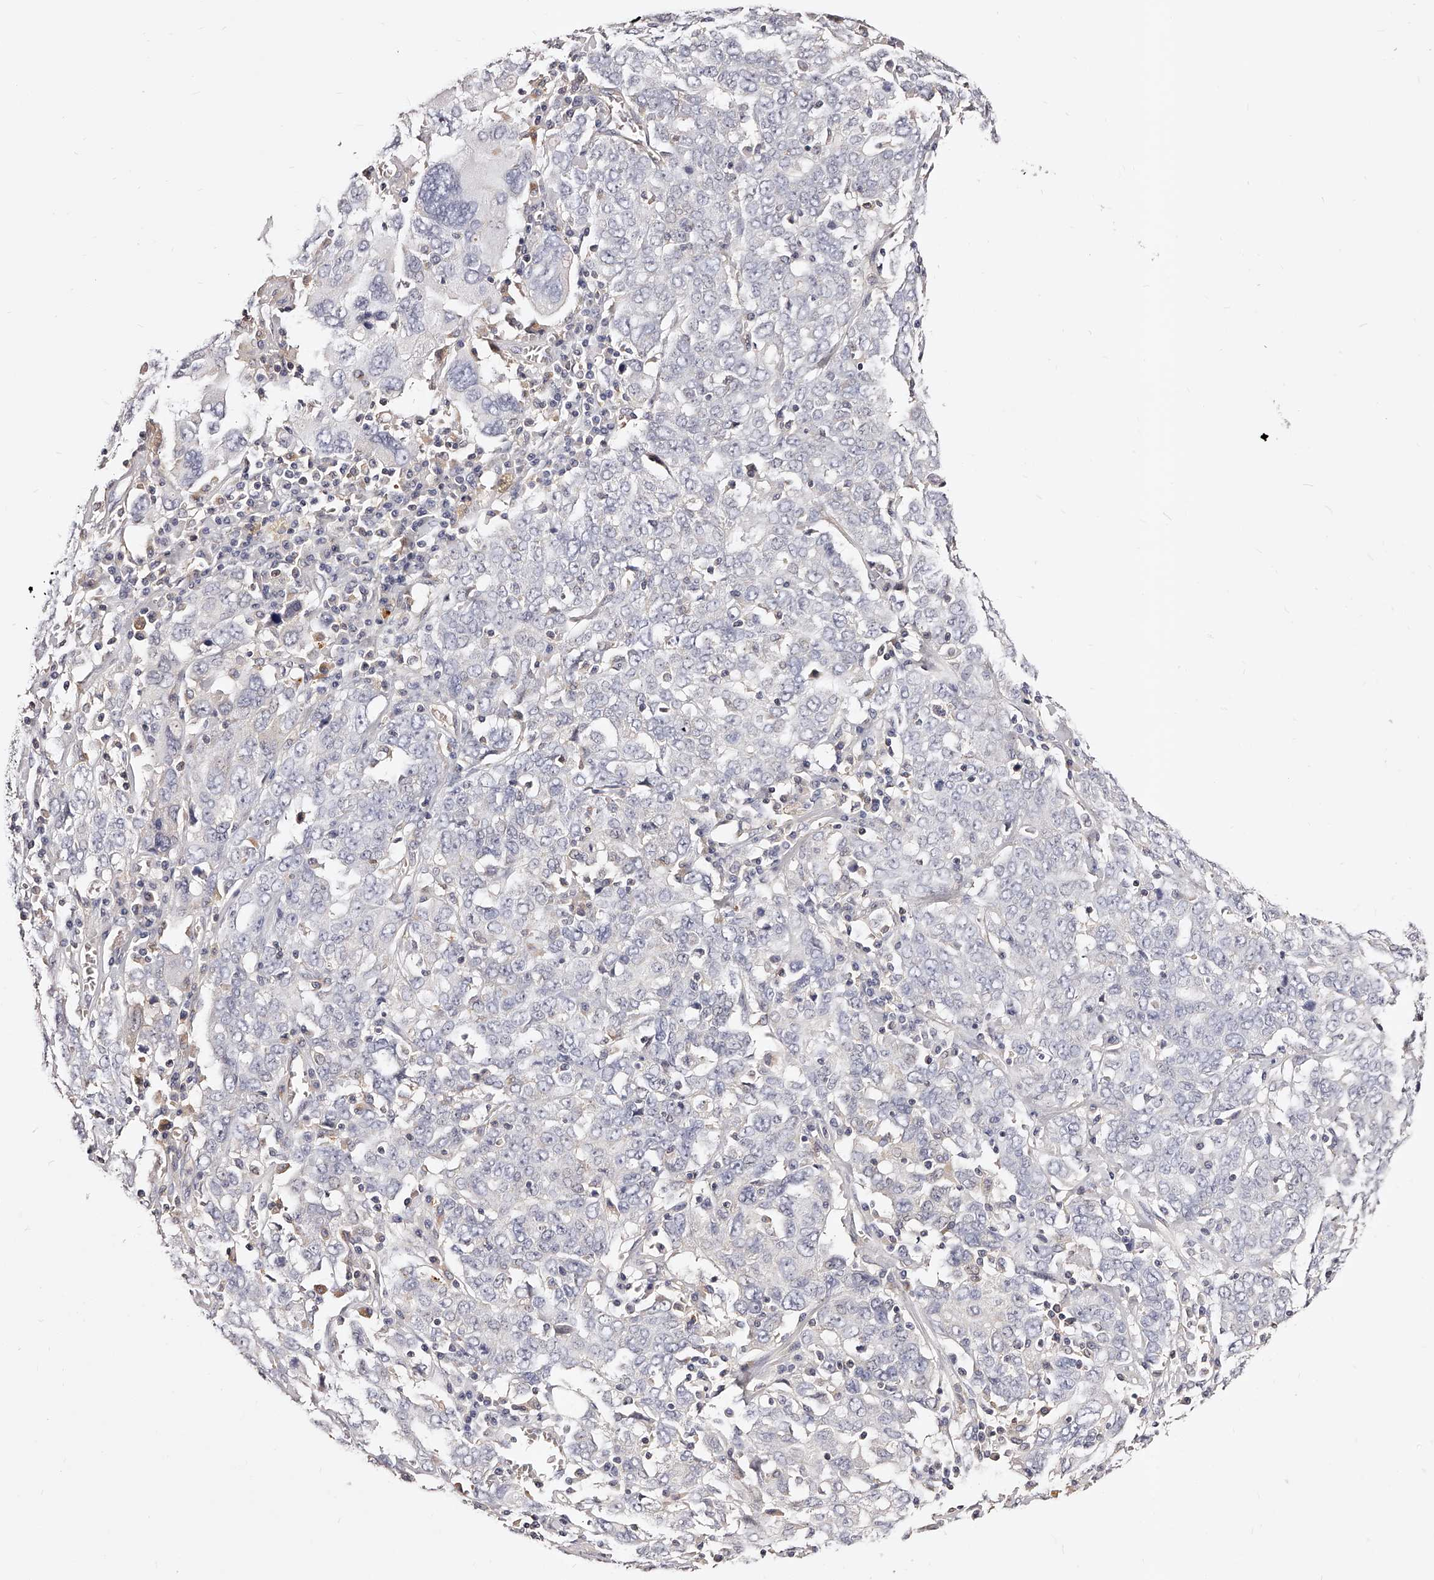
{"staining": {"intensity": "negative", "quantity": "none", "location": "none"}, "tissue": "ovarian cancer", "cell_type": "Tumor cells", "image_type": "cancer", "snomed": [{"axis": "morphology", "description": "Carcinoma, endometroid"}, {"axis": "topography", "description": "Ovary"}], "caption": "This is an immunohistochemistry (IHC) image of ovarian endometroid carcinoma. There is no positivity in tumor cells.", "gene": "PHACTR1", "patient": {"sex": "female", "age": 62}}